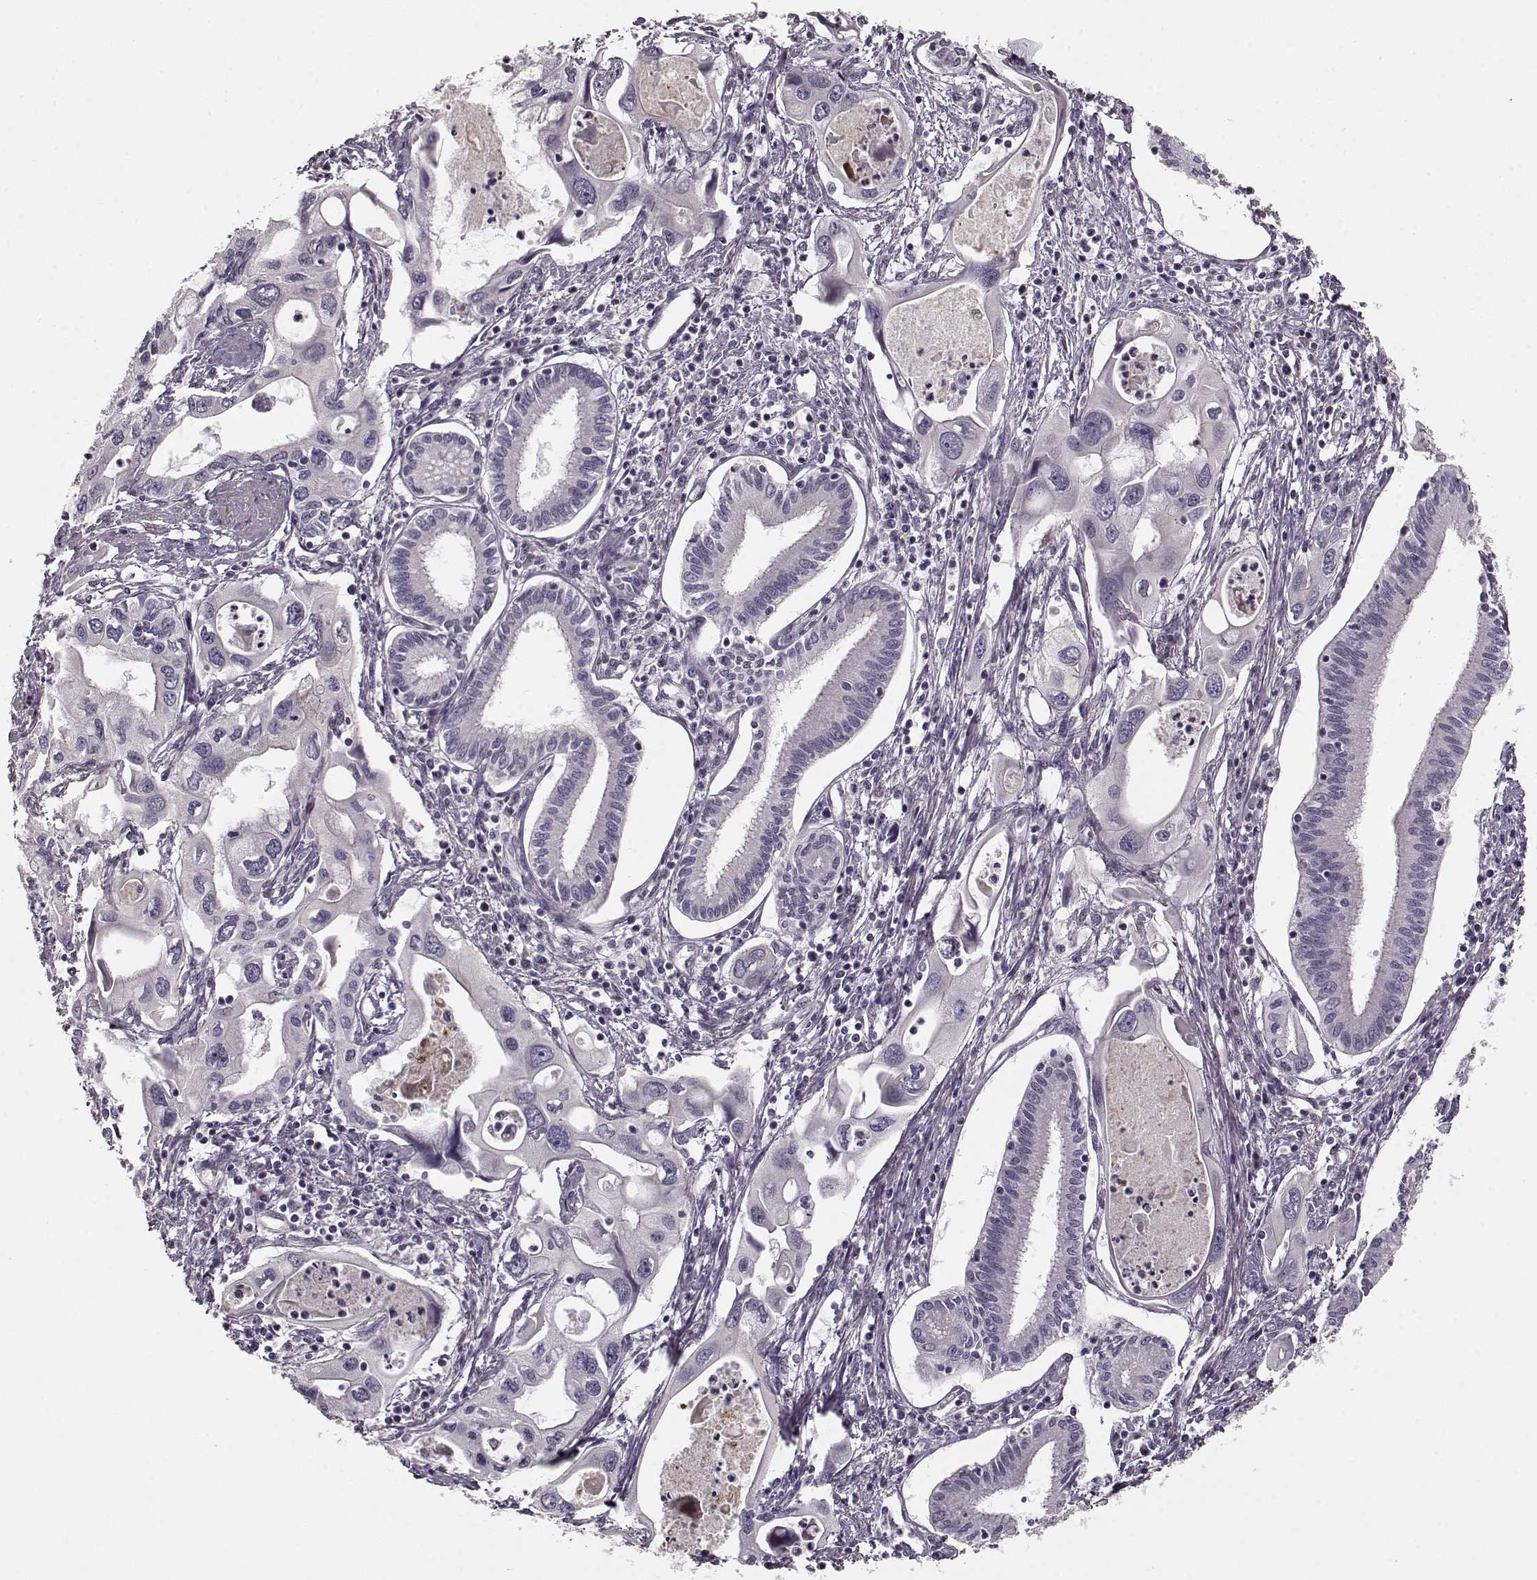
{"staining": {"intensity": "negative", "quantity": "none", "location": "none"}, "tissue": "pancreatic cancer", "cell_type": "Tumor cells", "image_type": "cancer", "snomed": [{"axis": "morphology", "description": "Adenocarcinoma, NOS"}, {"axis": "topography", "description": "Pancreas"}], "caption": "Image shows no protein positivity in tumor cells of pancreatic cancer (adenocarcinoma) tissue.", "gene": "MTR", "patient": {"sex": "male", "age": 60}}